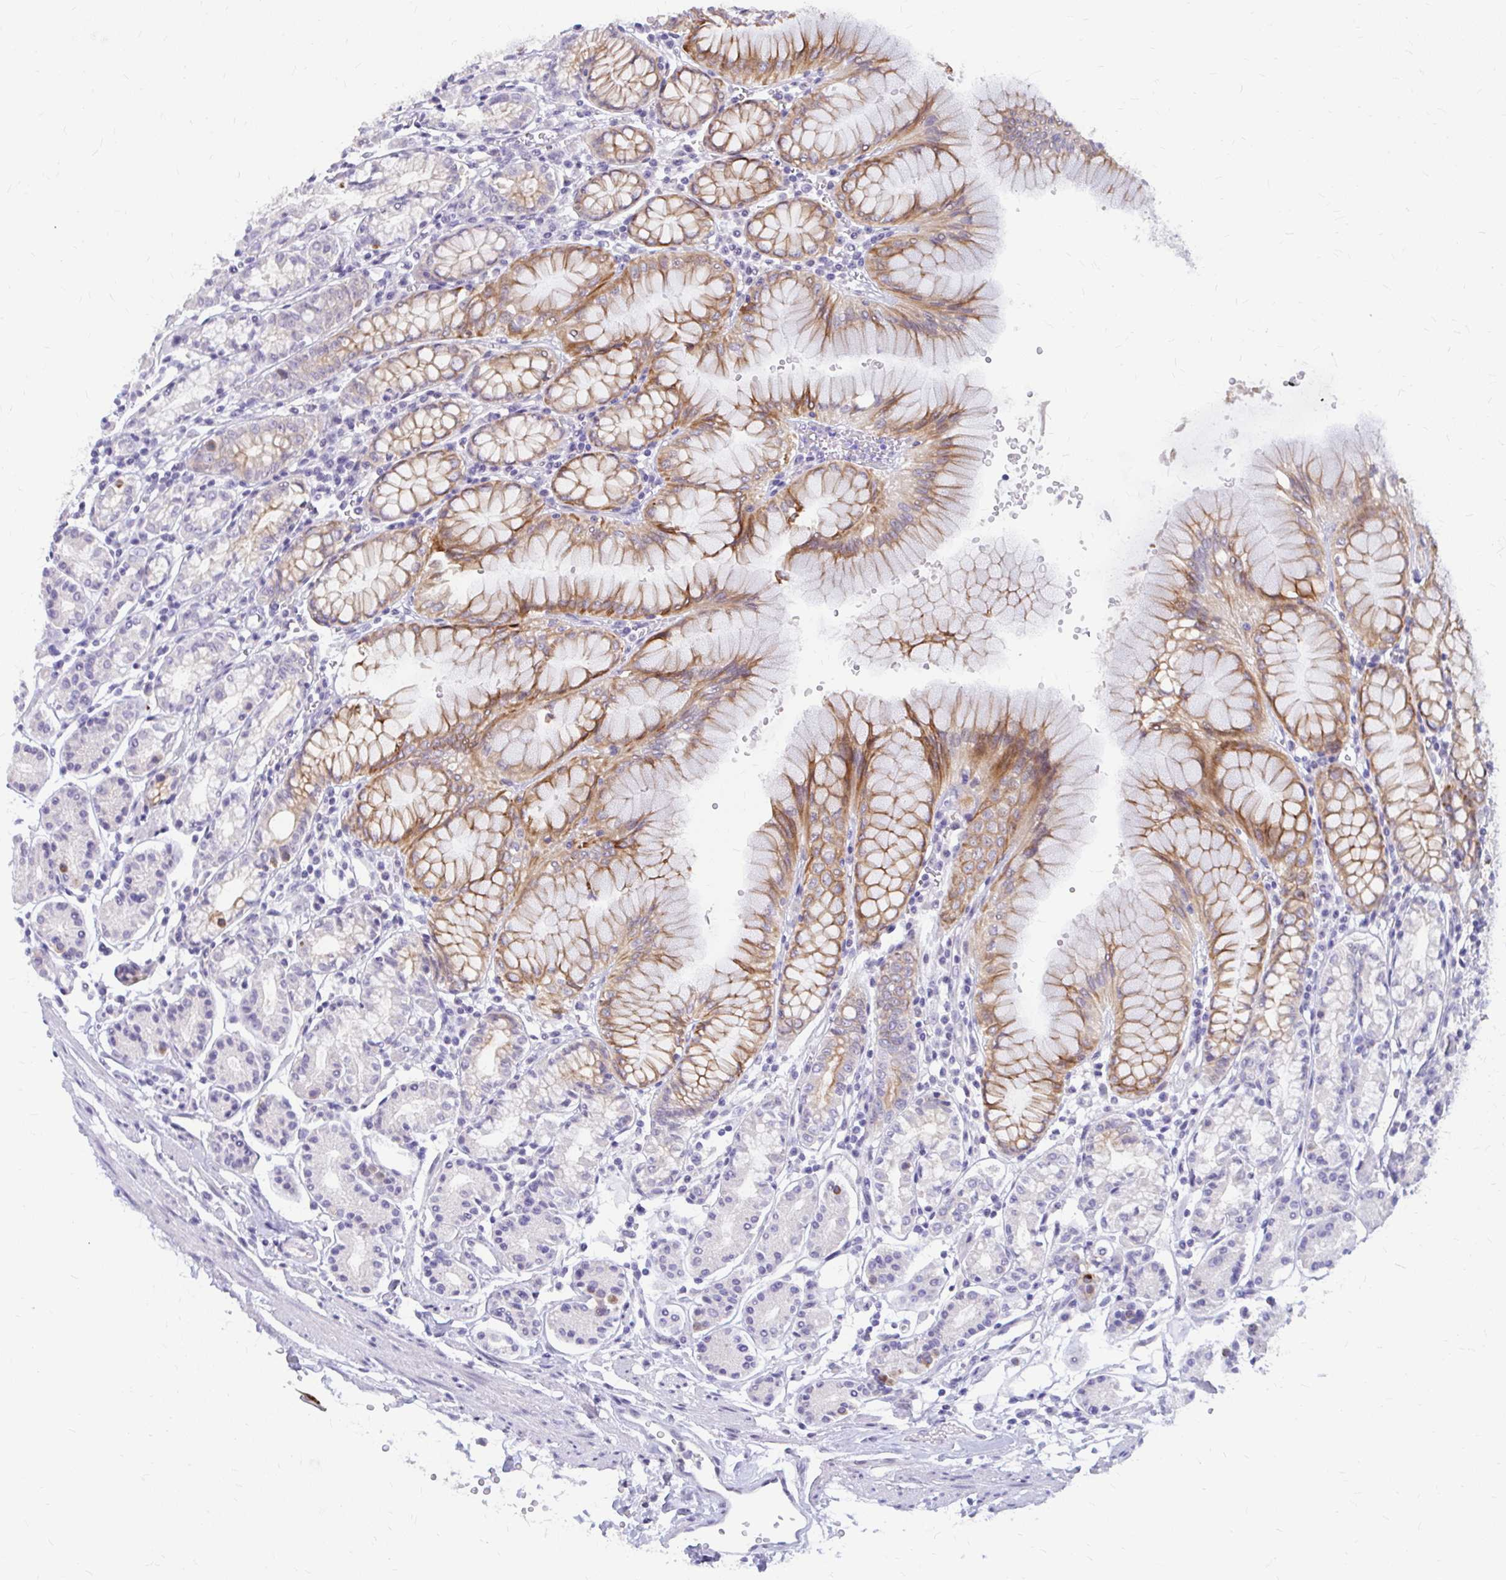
{"staining": {"intensity": "moderate", "quantity": "25%-75%", "location": "cytoplasmic/membranous"}, "tissue": "stomach", "cell_type": "Glandular cells", "image_type": "normal", "snomed": [{"axis": "morphology", "description": "Normal tissue, NOS"}, {"axis": "topography", "description": "Stomach"}], "caption": "IHC of normal human stomach demonstrates medium levels of moderate cytoplasmic/membranous positivity in approximately 25%-75% of glandular cells. (Brightfield microscopy of DAB IHC at high magnification).", "gene": "RGS16", "patient": {"sex": "female", "age": 62}}